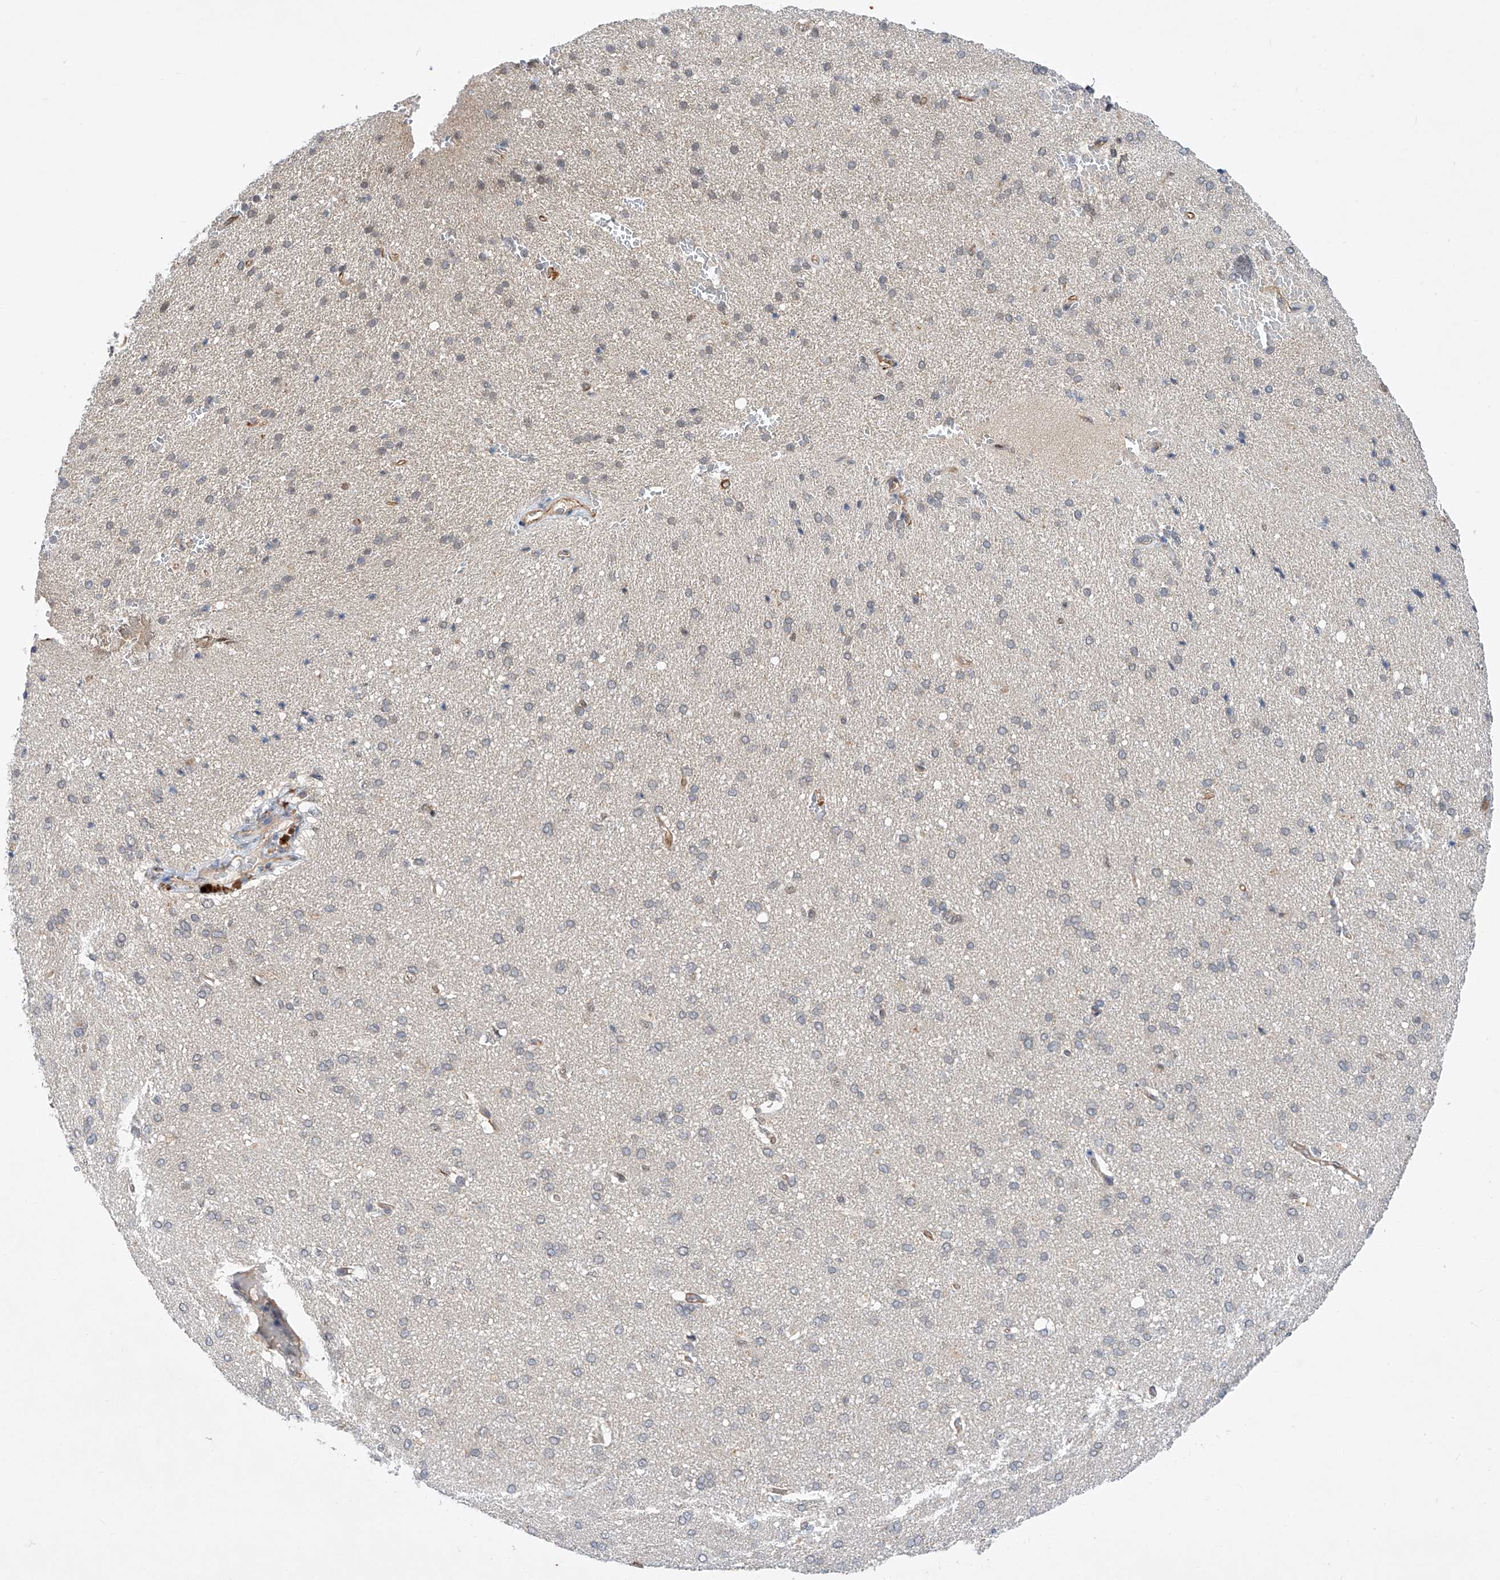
{"staining": {"intensity": "strong", "quantity": "25%-75%", "location": "cytoplasmic/membranous"}, "tissue": "cerebral cortex", "cell_type": "Endothelial cells", "image_type": "normal", "snomed": [{"axis": "morphology", "description": "Normal tissue, NOS"}, {"axis": "topography", "description": "Cerebral cortex"}], "caption": "The immunohistochemical stain highlights strong cytoplasmic/membranous expression in endothelial cells of unremarkable cerebral cortex. (Stains: DAB in brown, nuclei in blue, Microscopy: brightfield microscopy at high magnification).", "gene": "AMD1", "patient": {"sex": "male", "age": 62}}